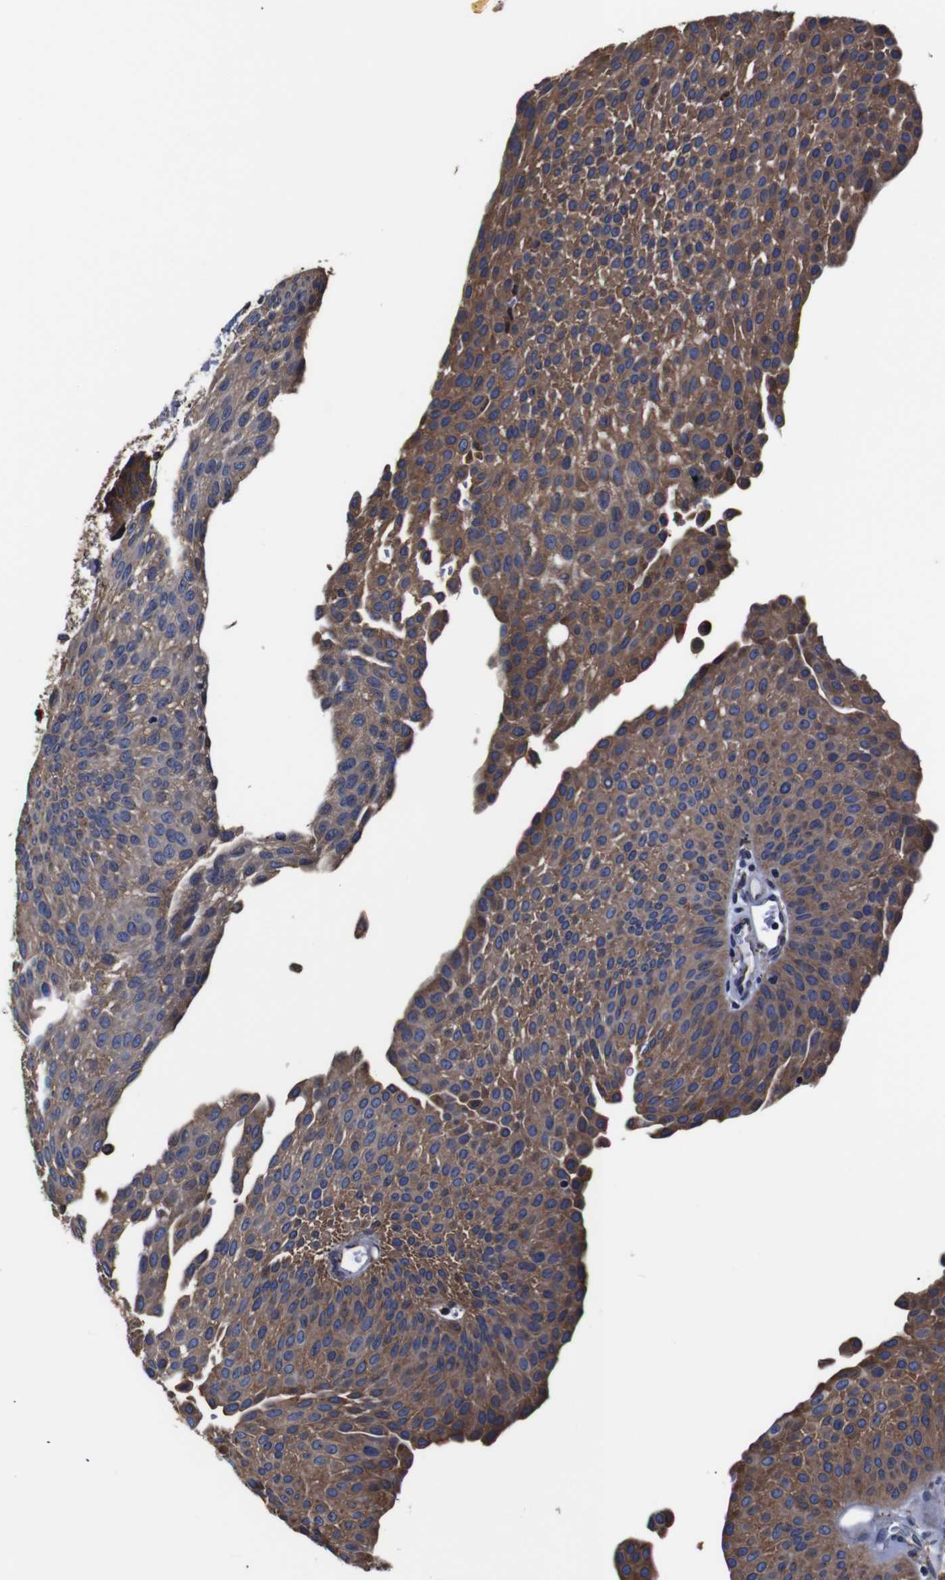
{"staining": {"intensity": "moderate", "quantity": ">75%", "location": "cytoplasmic/membranous"}, "tissue": "urothelial cancer", "cell_type": "Tumor cells", "image_type": "cancer", "snomed": [{"axis": "morphology", "description": "Urothelial carcinoma, Low grade"}, {"axis": "topography", "description": "Urinary bladder"}], "caption": "Urothelial cancer was stained to show a protein in brown. There is medium levels of moderate cytoplasmic/membranous staining in approximately >75% of tumor cells.", "gene": "PPIB", "patient": {"sex": "female", "age": 60}}